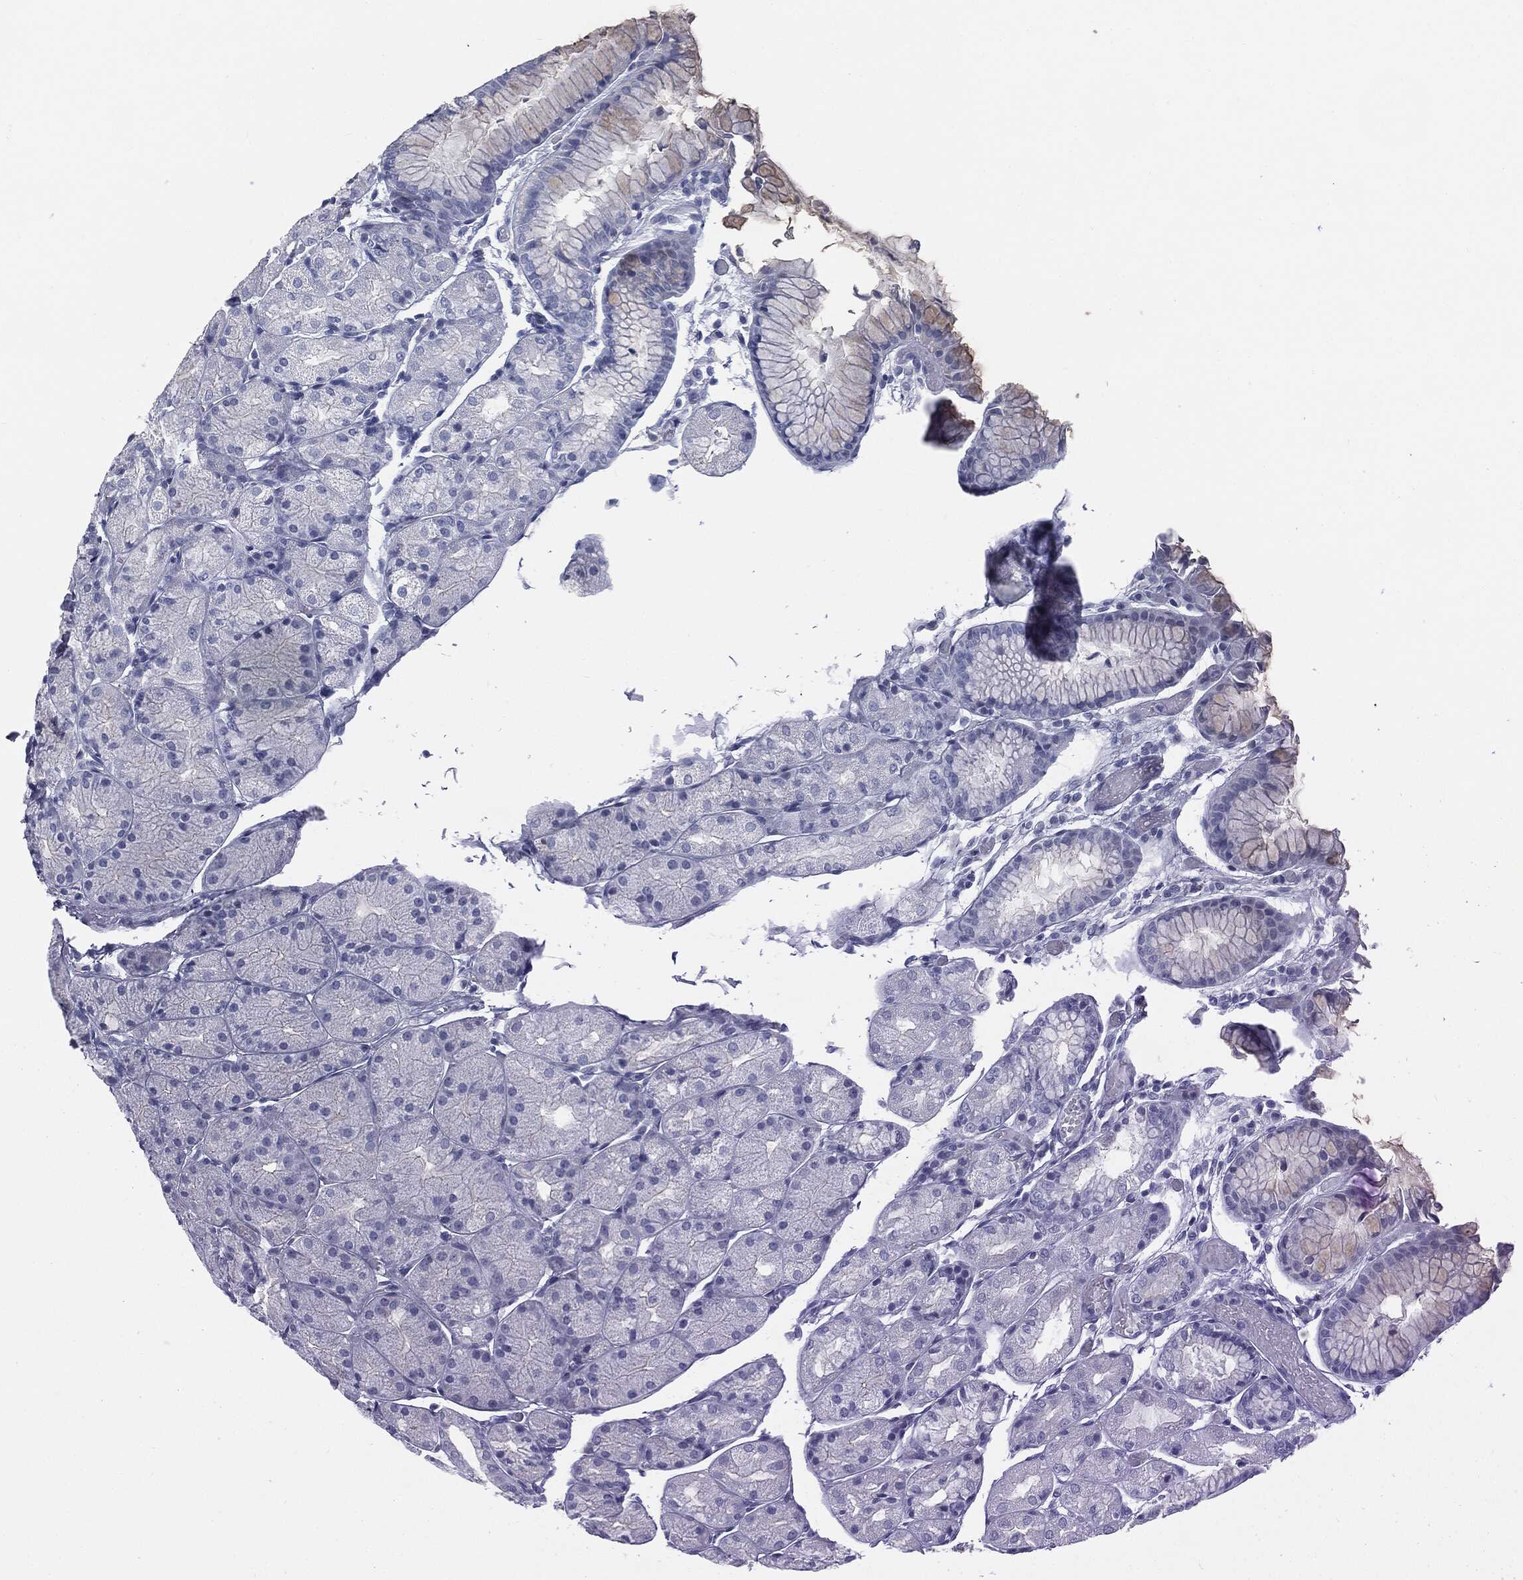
{"staining": {"intensity": "negative", "quantity": "none", "location": "none"}, "tissue": "stomach", "cell_type": "Glandular cells", "image_type": "normal", "snomed": [{"axis": "morphology", "description": "Normal tissue, NOS"}, {"axis": "topography", "description": "Stomach, upper"}], "caption": "There is no significant staining in glandular cells of stomach. (DAB (3,3'-diaminobenzidine) IHC, high magnification).", "gene": "TPO", "patient": {"sex": "male", "age": 72}}